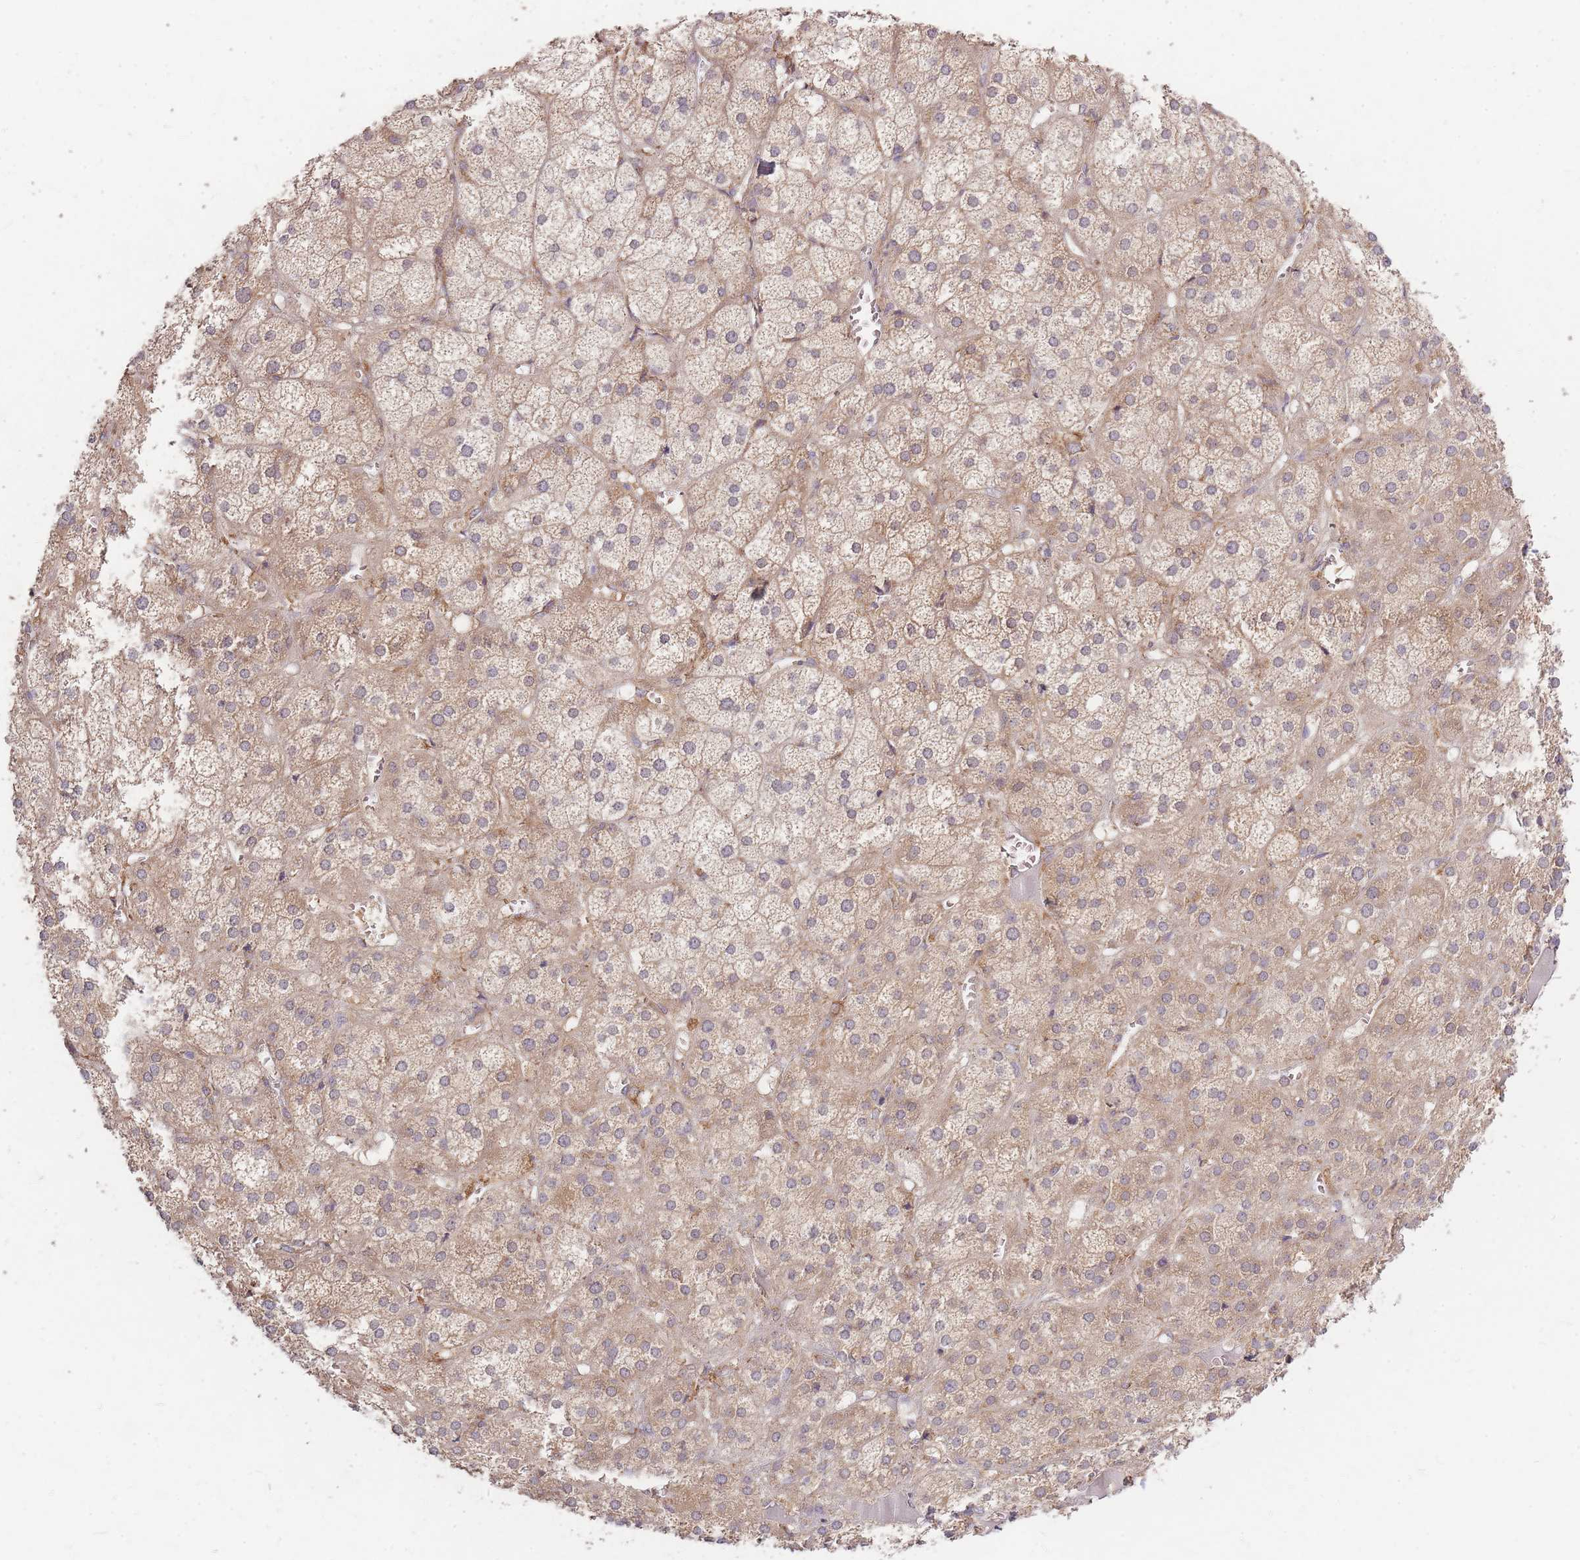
{"staining": {"intensity": "weak", "quantity": ">75%", "location": "cytoplasmic/membranous"}, "tissue": "adrenal gland", "cell_type": "Glandular cells", "image_type": "normal", "snomed": [{"axis": "morphology", "description": "Normal tissue, NOS"}, {"axis": "topography", "description": "Adrenal gland"}], "caption": "Weak cytoplasmic/membranous protein positivity is present in about >75% of glandular cells in adrenal gland.", "gene": "SMIM14", "patient": {"sex": "female", "age": 61}}